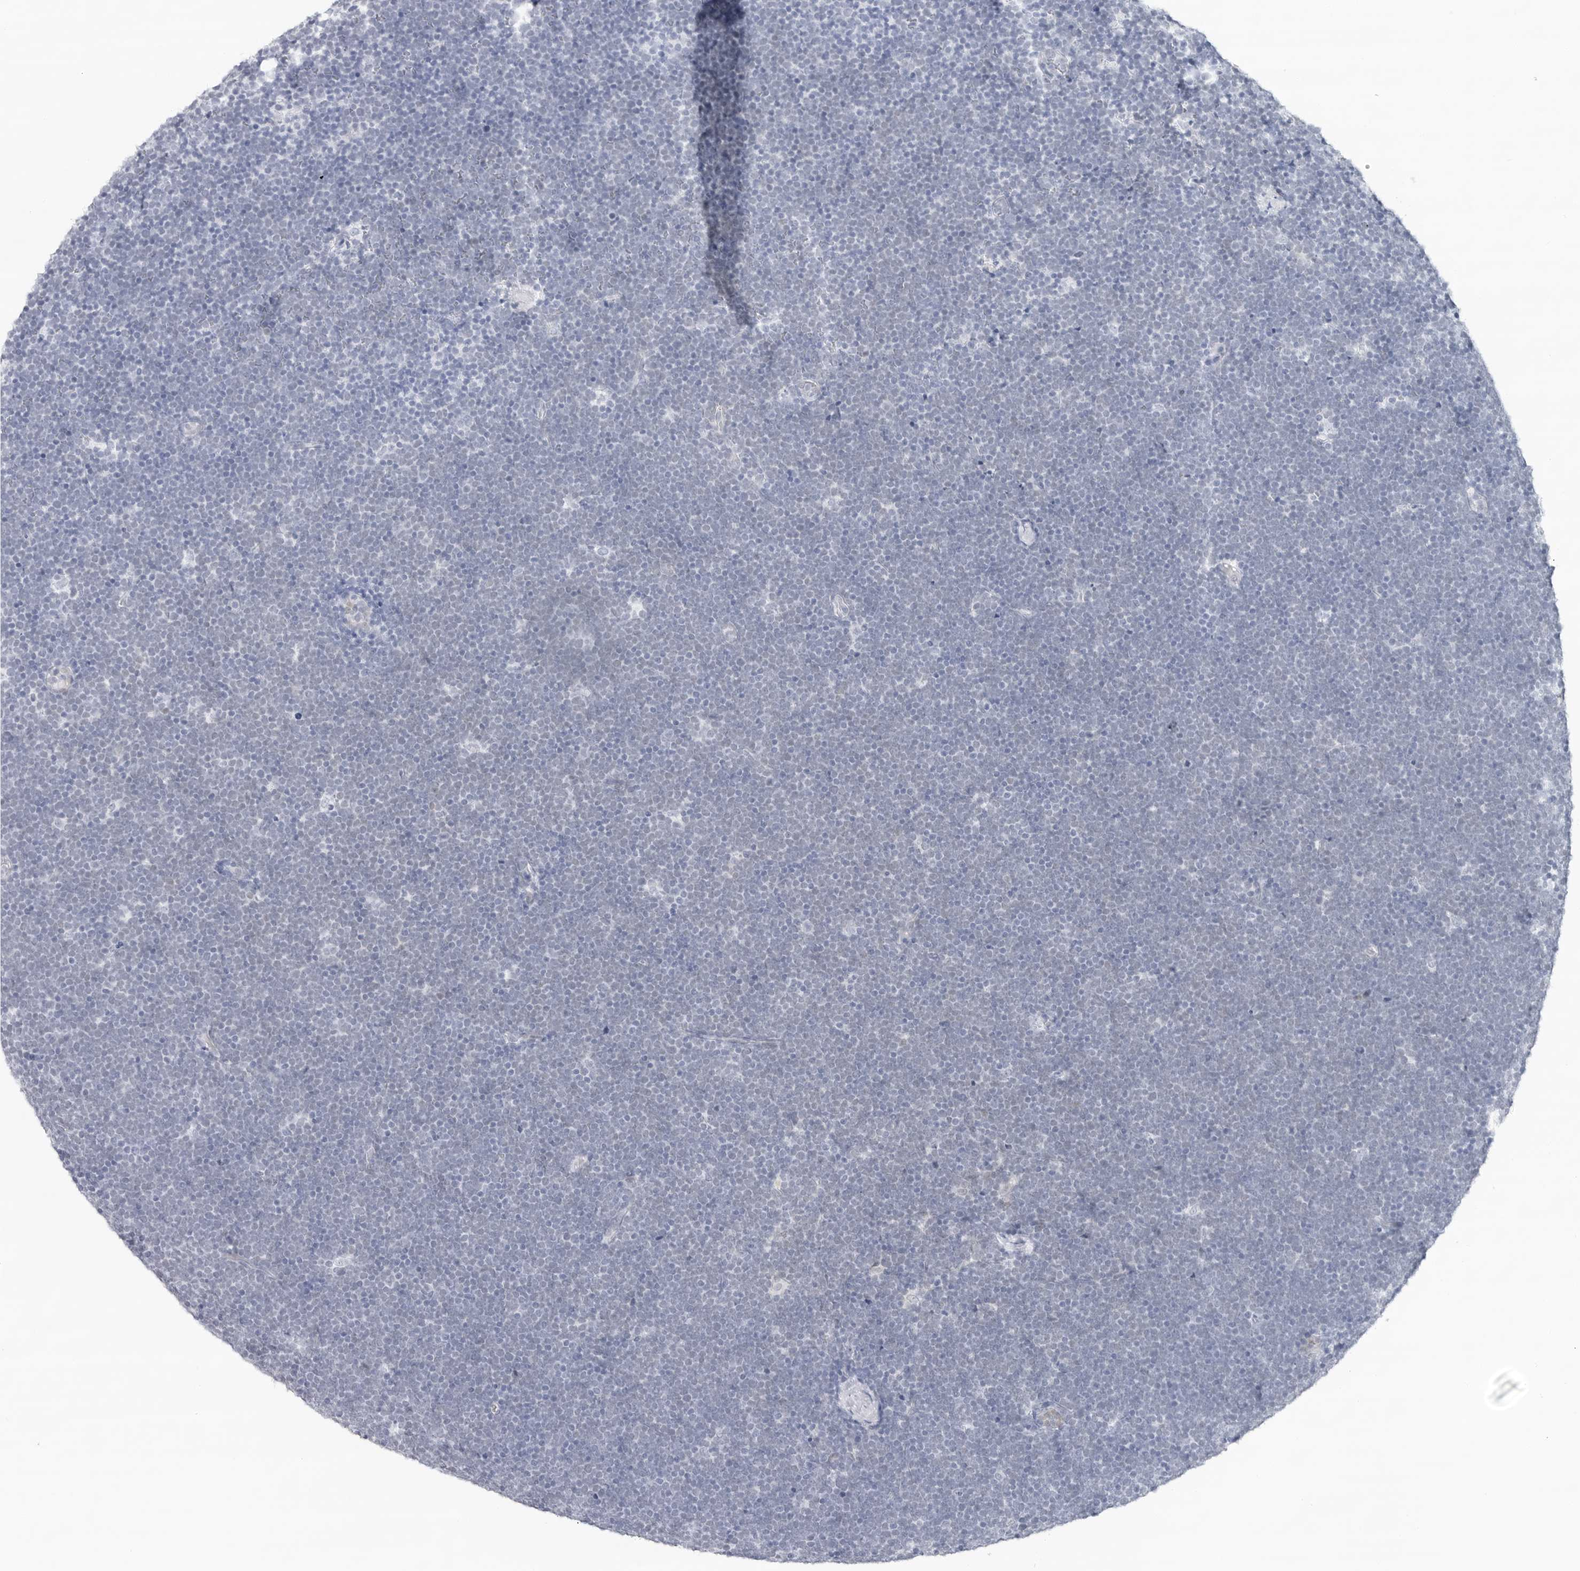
{"staining": {"intensity": "negative", "quantity": "none", "location": "none"}, "tissue": "lymphoma", "cell_type": "Tumor cells", "image_type": "cancer", "snomed": [{"axis": "morphology", "description": "Malignant lymphoma, non-Hodgkin's type, High grade"}, {"axis": "topography", "description": "Lymph node"}], "caption": "High magnification brightfield microscopy of lymphoma stained with DAB (3,3'-diaminobenzidine) (brown) and counterstained with hematoxylin (blue): tumor cells show no significant expression.", "gene": "SLC19A1", "patient": {"sex": "male", "age": 13}}